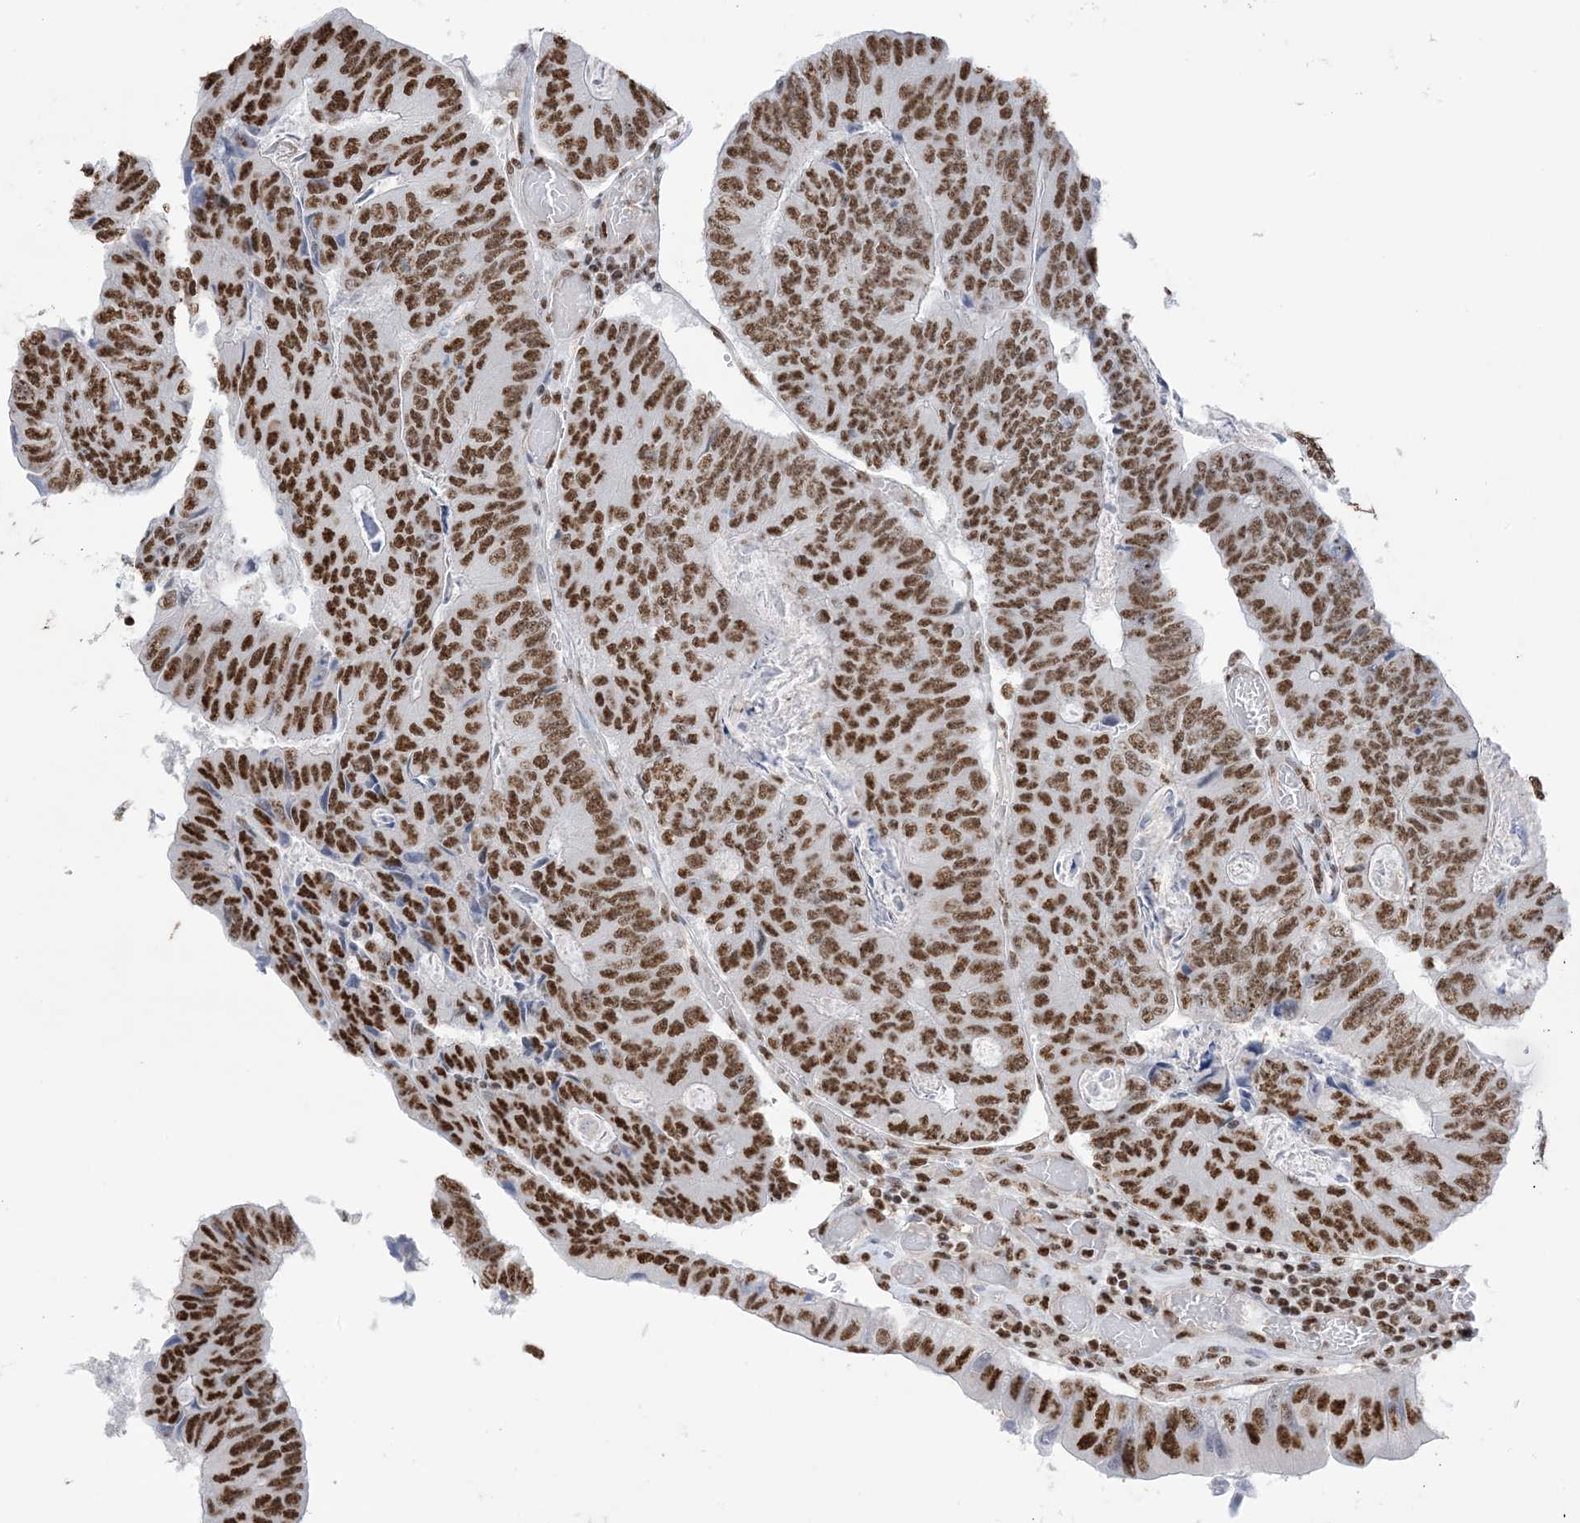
{"staining": {"intensity": "strong", "quantity": ">75%", "location": "nuclear"}, "tissue": "colorectal cancer", "cell_type": "Tumor cells", "image_type": "cancer", "snomed": [{"axis": "morphology", "description": "Adenocarcinoma, NOS"}, {"axis": "topography", "description": "Colon"}], "caption": "This histopathology image exhibits IHC staining of human colorectal cancer, with high strong nuclear staining in approximately >75% of tumor cells.", "gene": "ZNF792", "patient": {"sex": "female", "age": 67}}